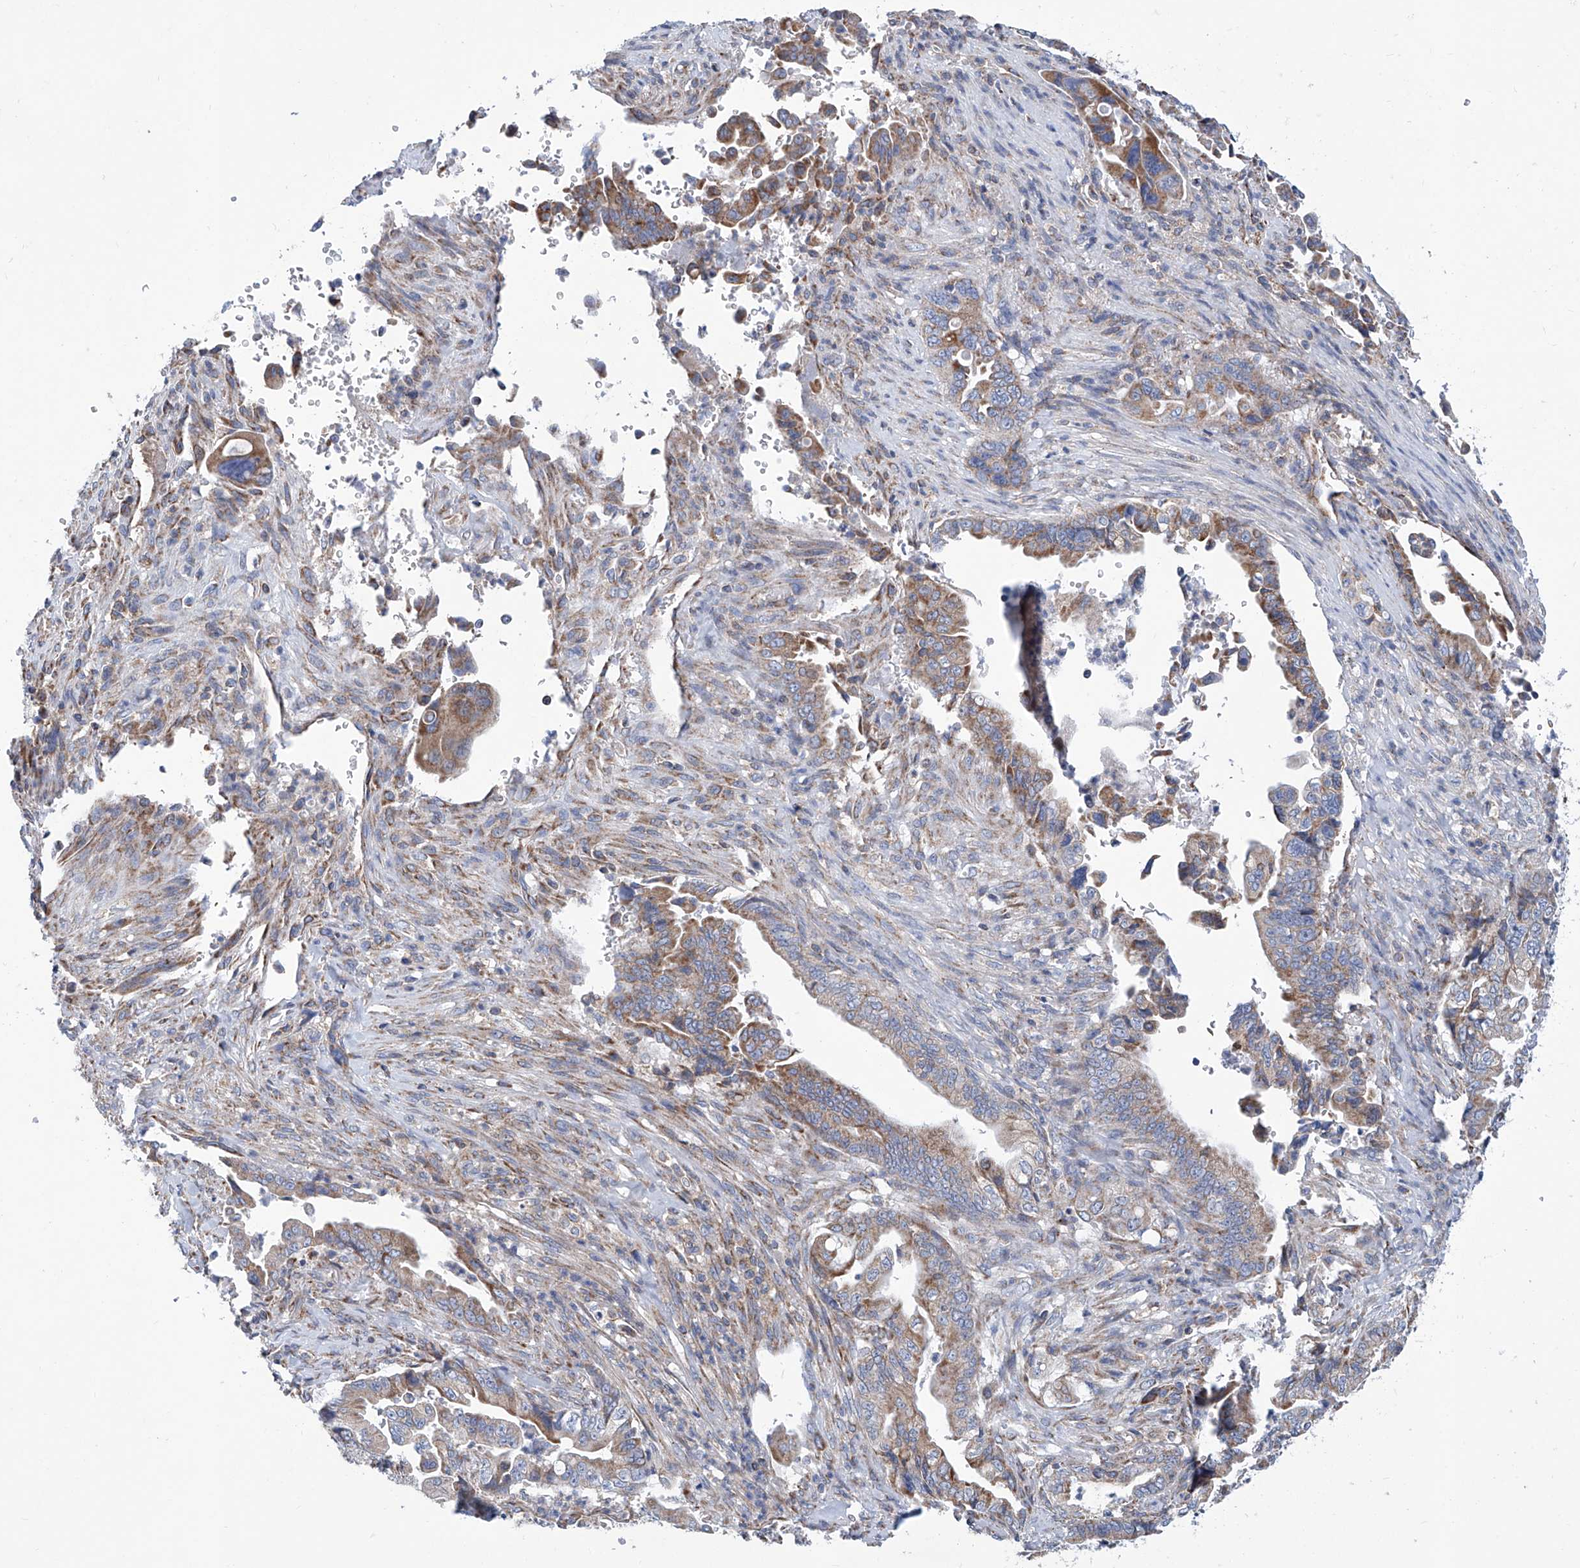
{"staining": {"intensity": "moderate", "quantity": "<25%", "location": "cytoplasmic/membranous"}, "tissue": "pancreatic cancer", "cell_type": "Tumor cells", "image_type": "cancer", "snomed": [{"axis": "morphology", "description": "Adenocarcinoma, NOS"}, {"axis": "topography", "description": "Pancreas"}], "caption": "Immunohistochemical staining of human adenocarcinoma (pancreatic) reveals low levels of moderate cytoplasmic/membranous staining in about <25% of tumor cells.", "gene": "MAD2L1", "patient": {"sex": "male", "age": 70}}